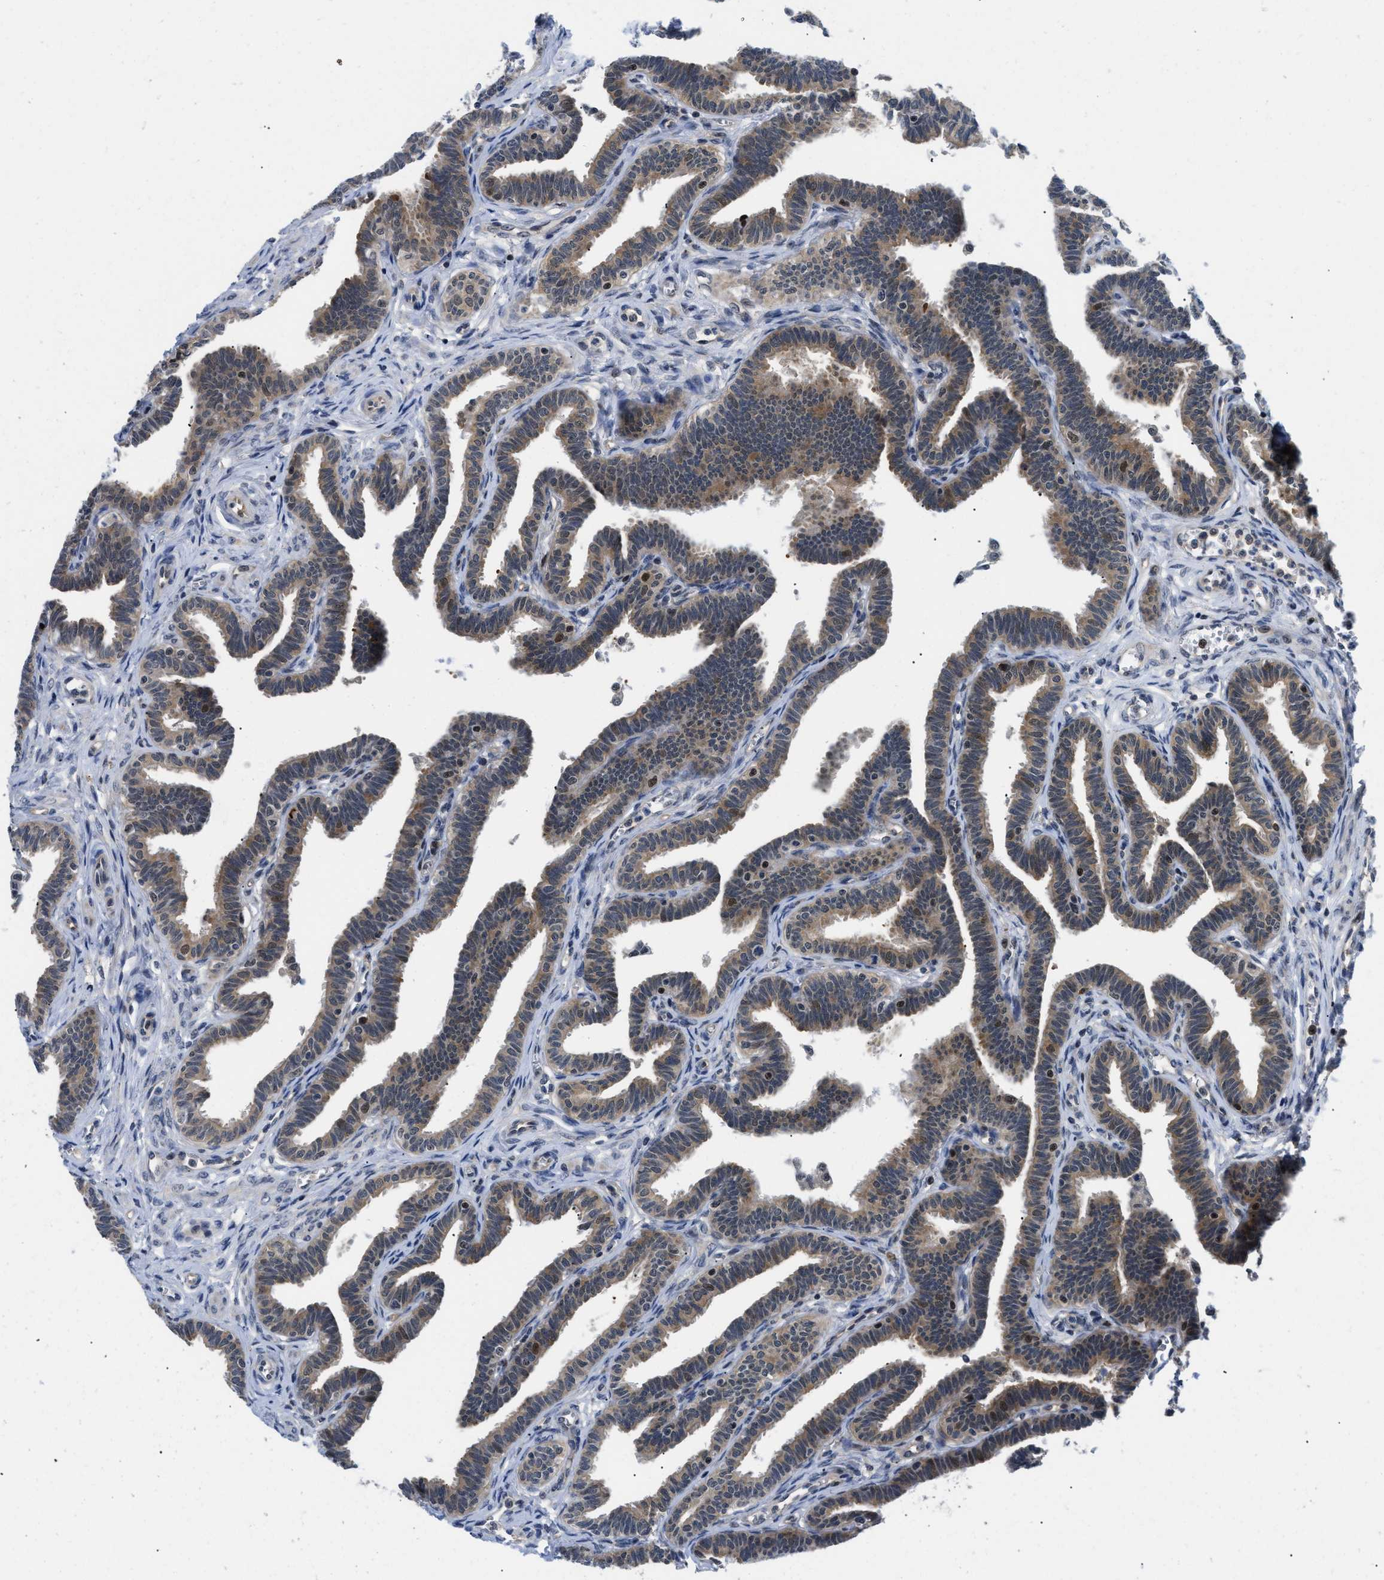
{"staining": {"intensity": "moderate", "quantity": ">75%", "location": "cytoplasmic/membranous,nuclear"}, "tissue": "fallopian tube", "cell_type": "Glandular cells", "image_type": "normal", "snomed": [{"axis": "morphology", "description": "Normal tissue, NOS"}, {"axis": "topography", "description": "Fallopian tube"}, {"axis": "topography", "description": "Ovary"}], "caption": "Moderate cytoplasmic/membranous,nuclear positivity for a protein is appreciated in about >75% of glandular cells of benign fallopian tube using immunohistochemistry (IHC).", "gene": "SLC29A2", "patient": {"sex": "female", "age": 23}}